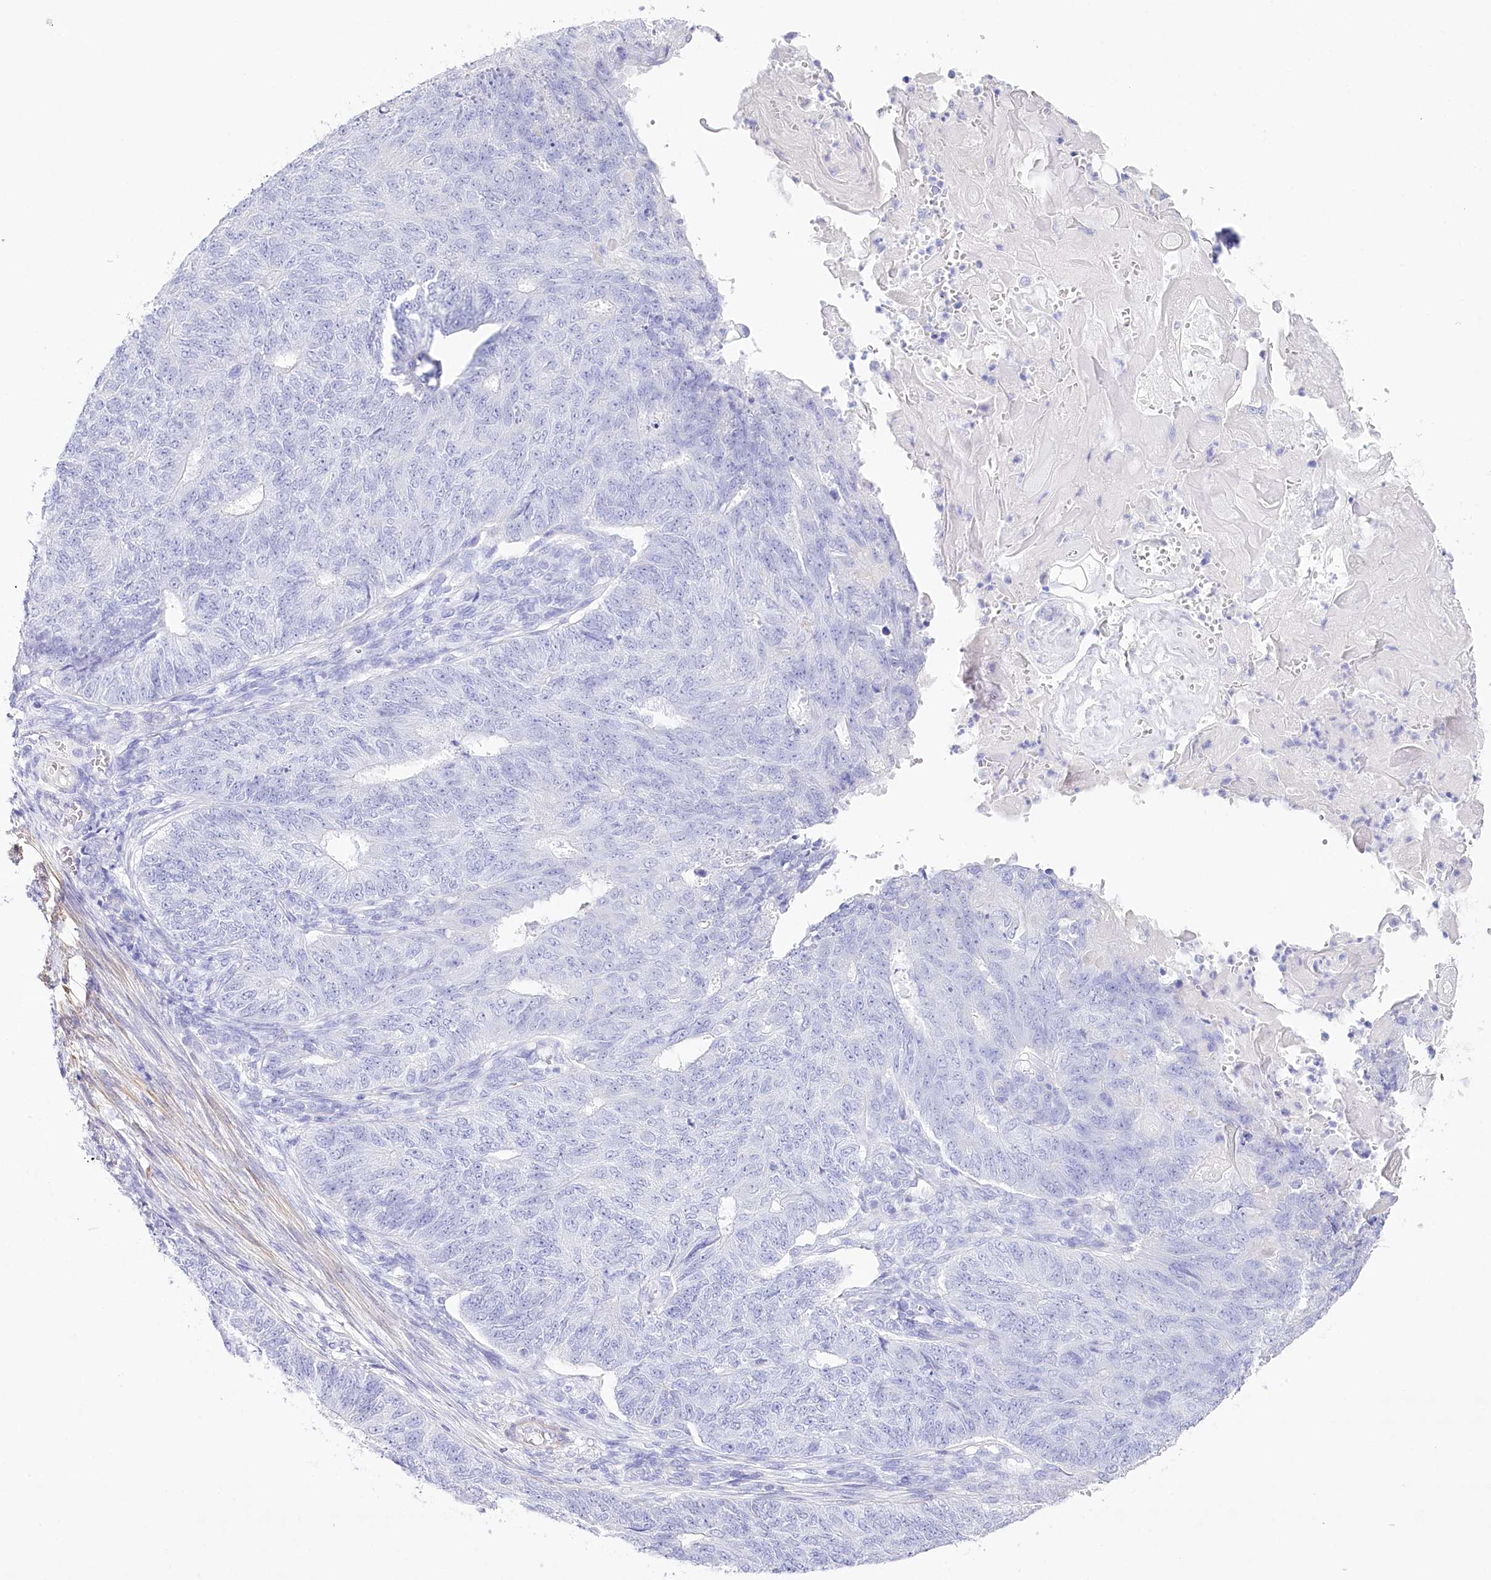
{"staining": {"intensity": "negative", "quantity": "none", "location": "none"}, "tissue": "endometrial cancer", "cell_type": "Tumor cells", "image_type": "cancer", "snomed": [{"axis": "morphology", "description": "Adenocarcinoma, NOS"}, {"axis": "topography", "description": "Endometrium"}], "caption": "Endometrial adenocarcinoma was stained to show a protein in brown. There is no significant staining in tumor cells.", "gene": "CSN3", "patient": {"sex": "female", "age": 32}}